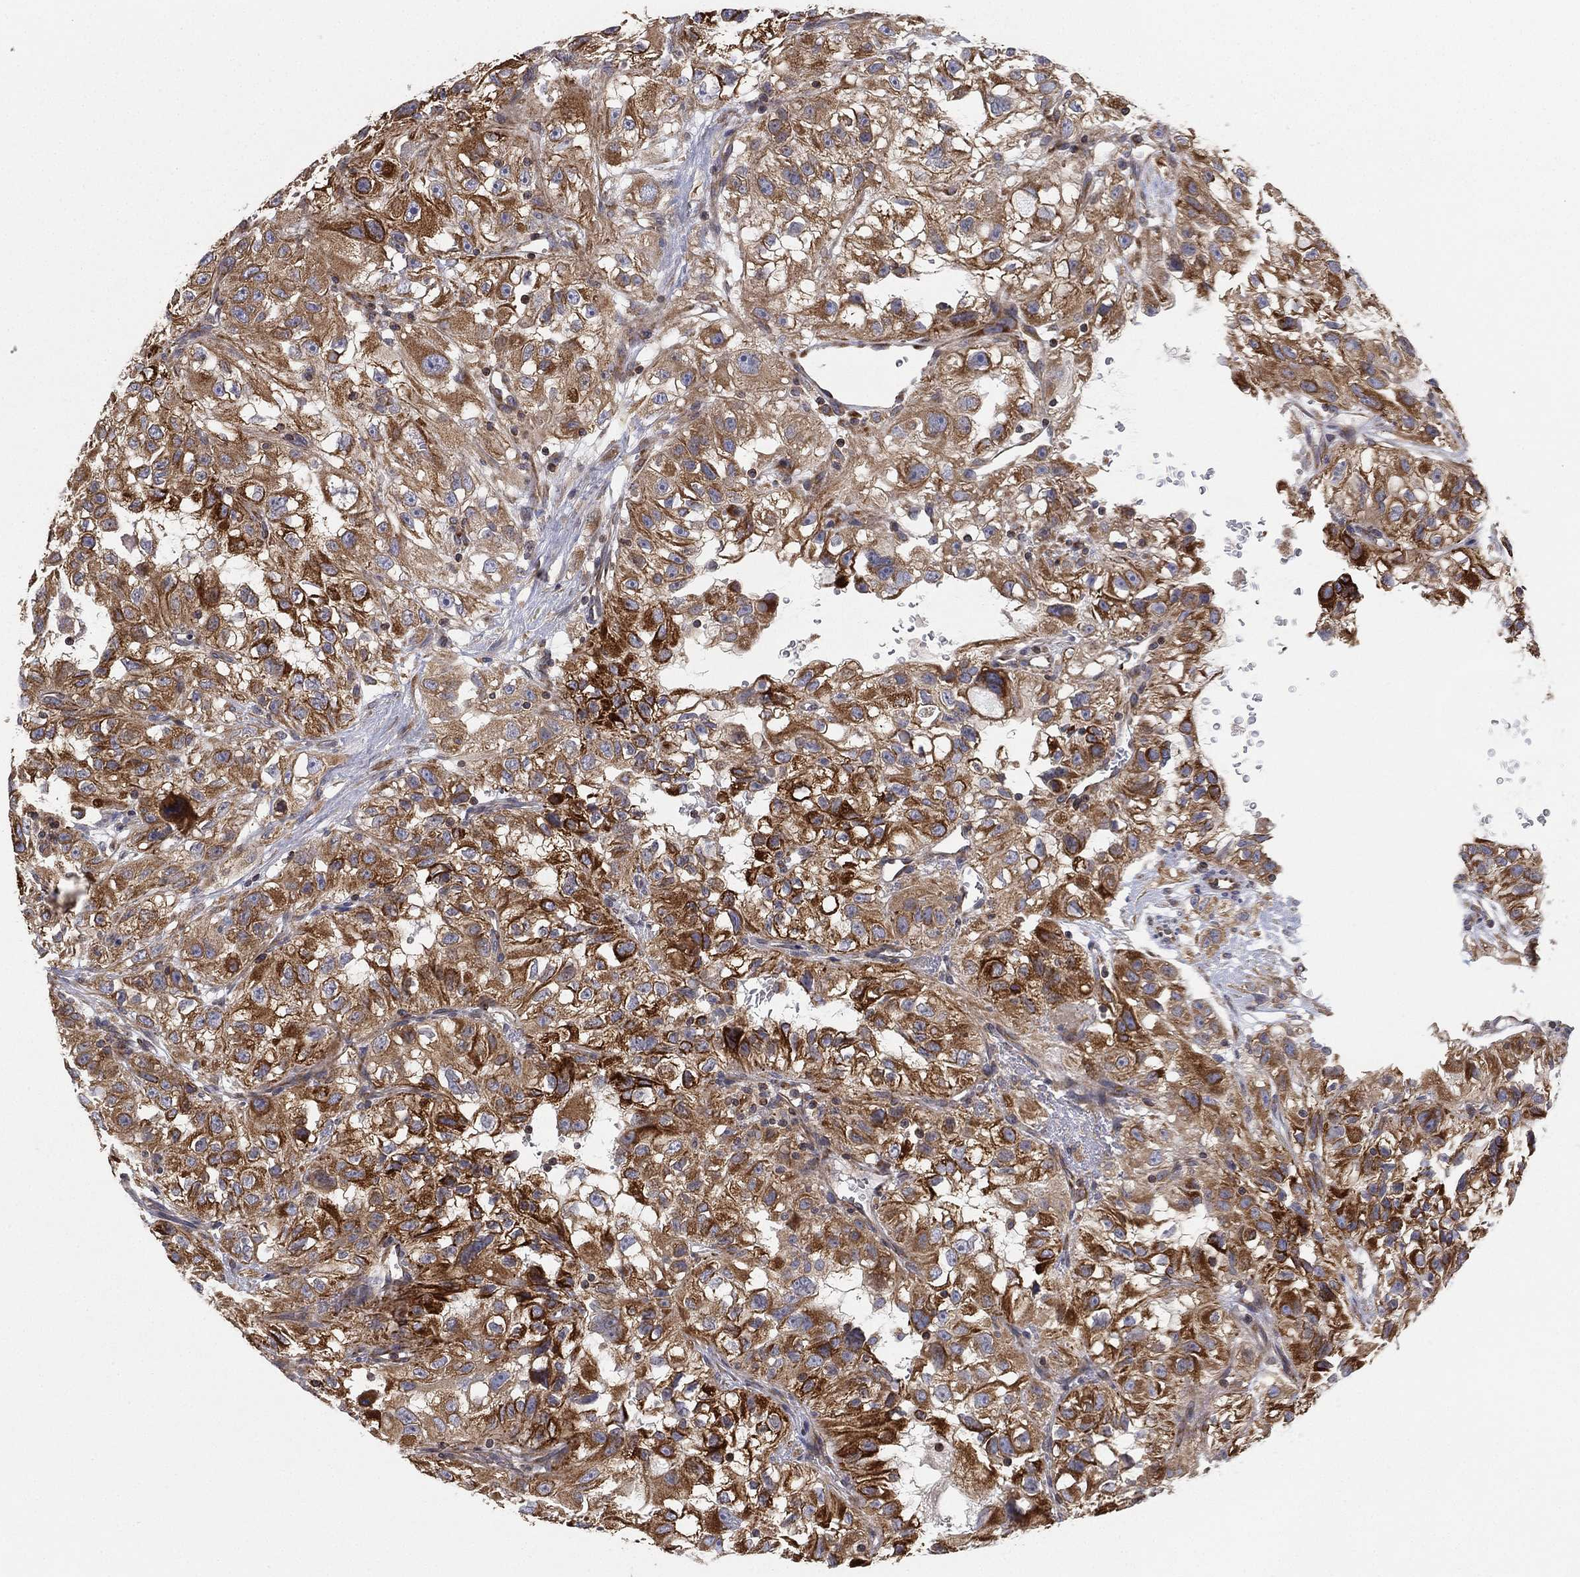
{"staining": {"intensity": "moderate", "quantity": ">75%", "location": "cytoplasmic/membranous"}, "tissue": "renal cancer", "cell_type": "Tumor cells", "image_type": "cancer", "snomed": [{"axis": "morphology", "description": "Adenocarcinoma, NOS"}, {"axis": "topography", "description": "Kidney"}], "caption": "Immunohistochemistry of renal cancer shows medium levels of moderate cytoplasmic/membranous expression in about >75% of tumor cells.", "gene": "CYB5B", "patient": {"sex": "male", "age": 64}}